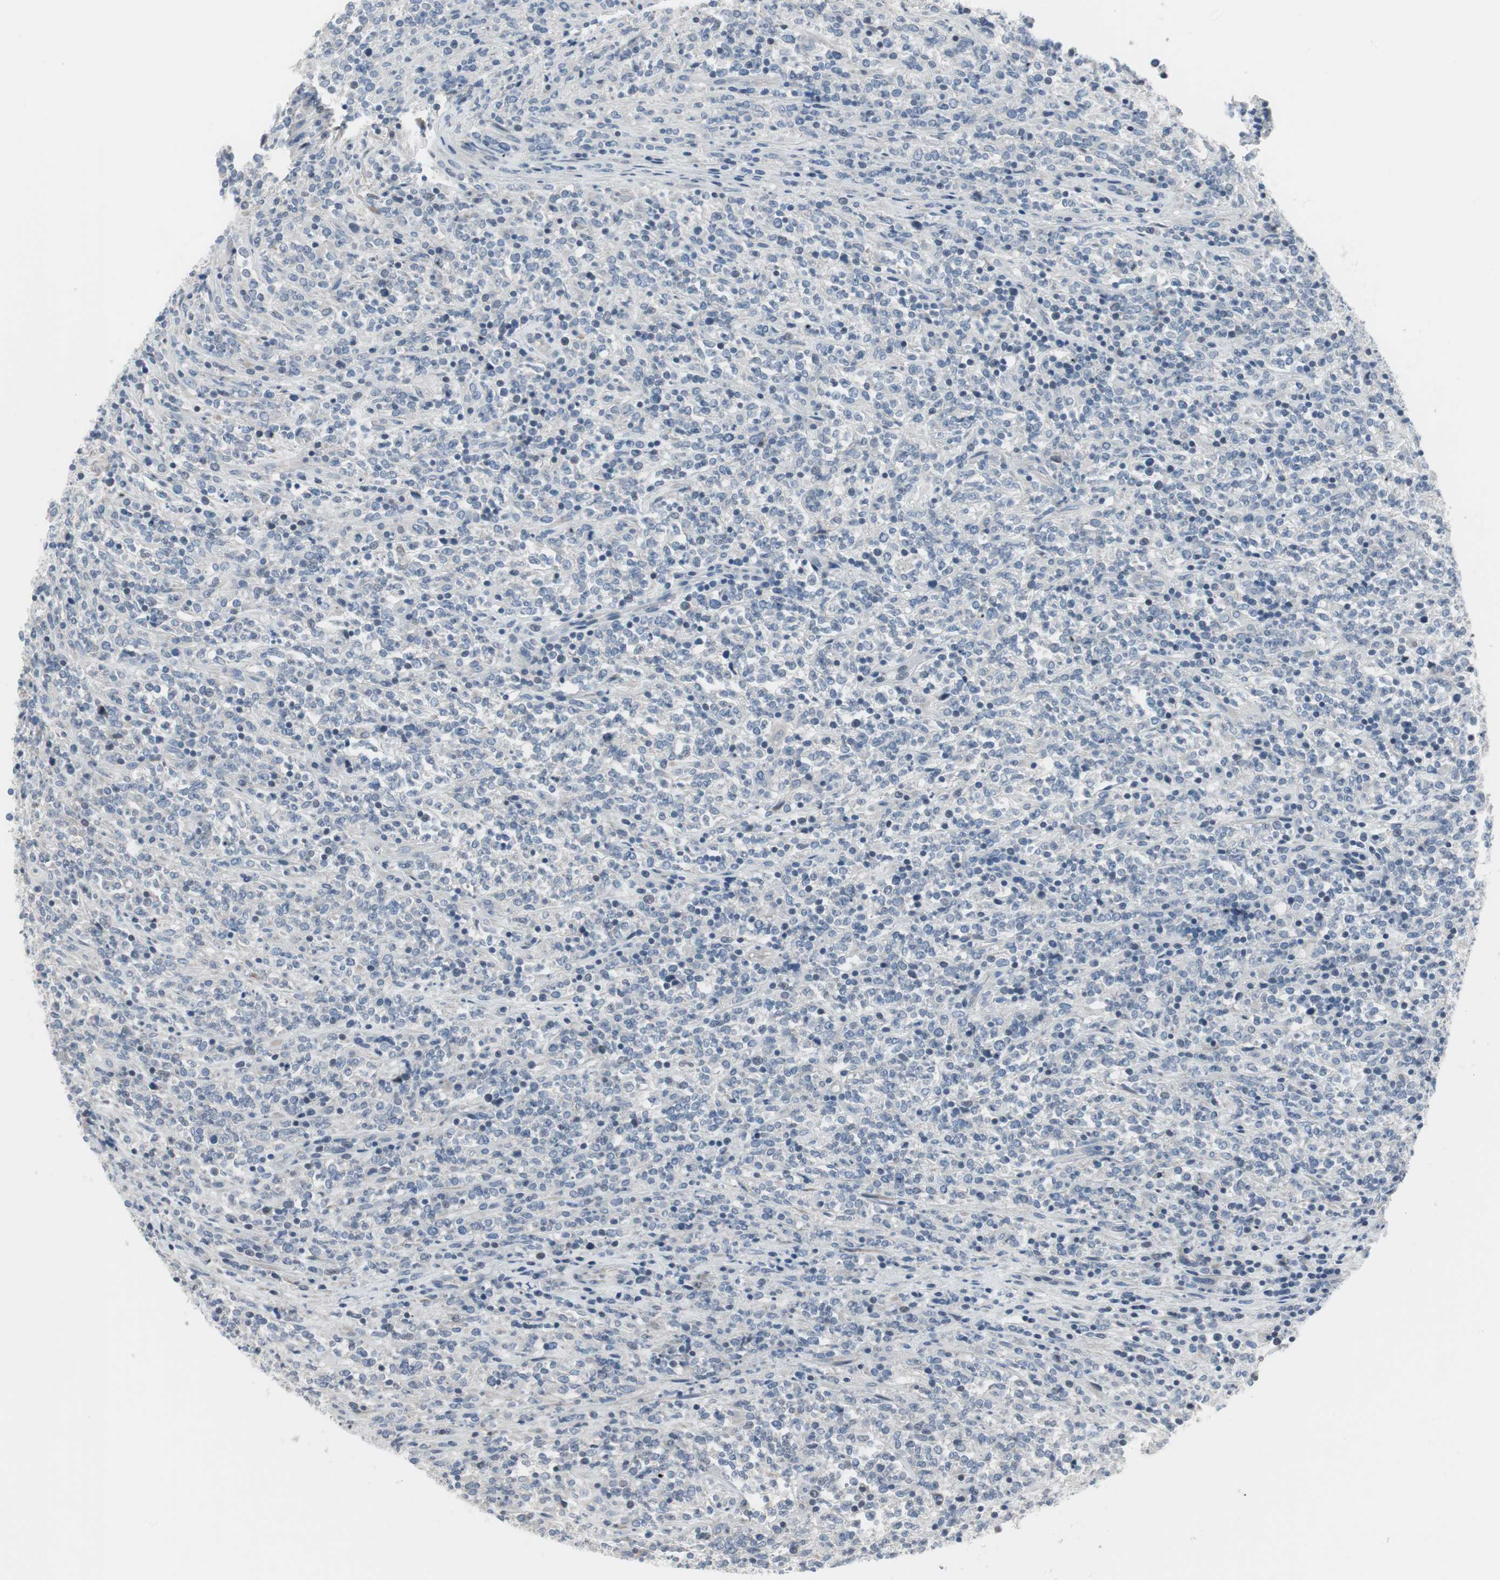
{"staining": {"intensity": "negative", "quantity": "none", "location": "none"}, "tissue": "lymphoma", "cell_type": "Tumor cells", "image_type": "cancer", "snomed": [{"axis": "morphology", "description": "Malignant lymphoma, non-Hodgkin's type, High grade"}, {"axis": "topography", "description": "Soft tissue"}], "caption": "Immunohistochemistry of human malignant lymphoma, non-Hodgkin's type (high-grade) displays no positivity in tumor cells.", "gene": "PIGR", "patient": {"sex": "male", "age": 18}}